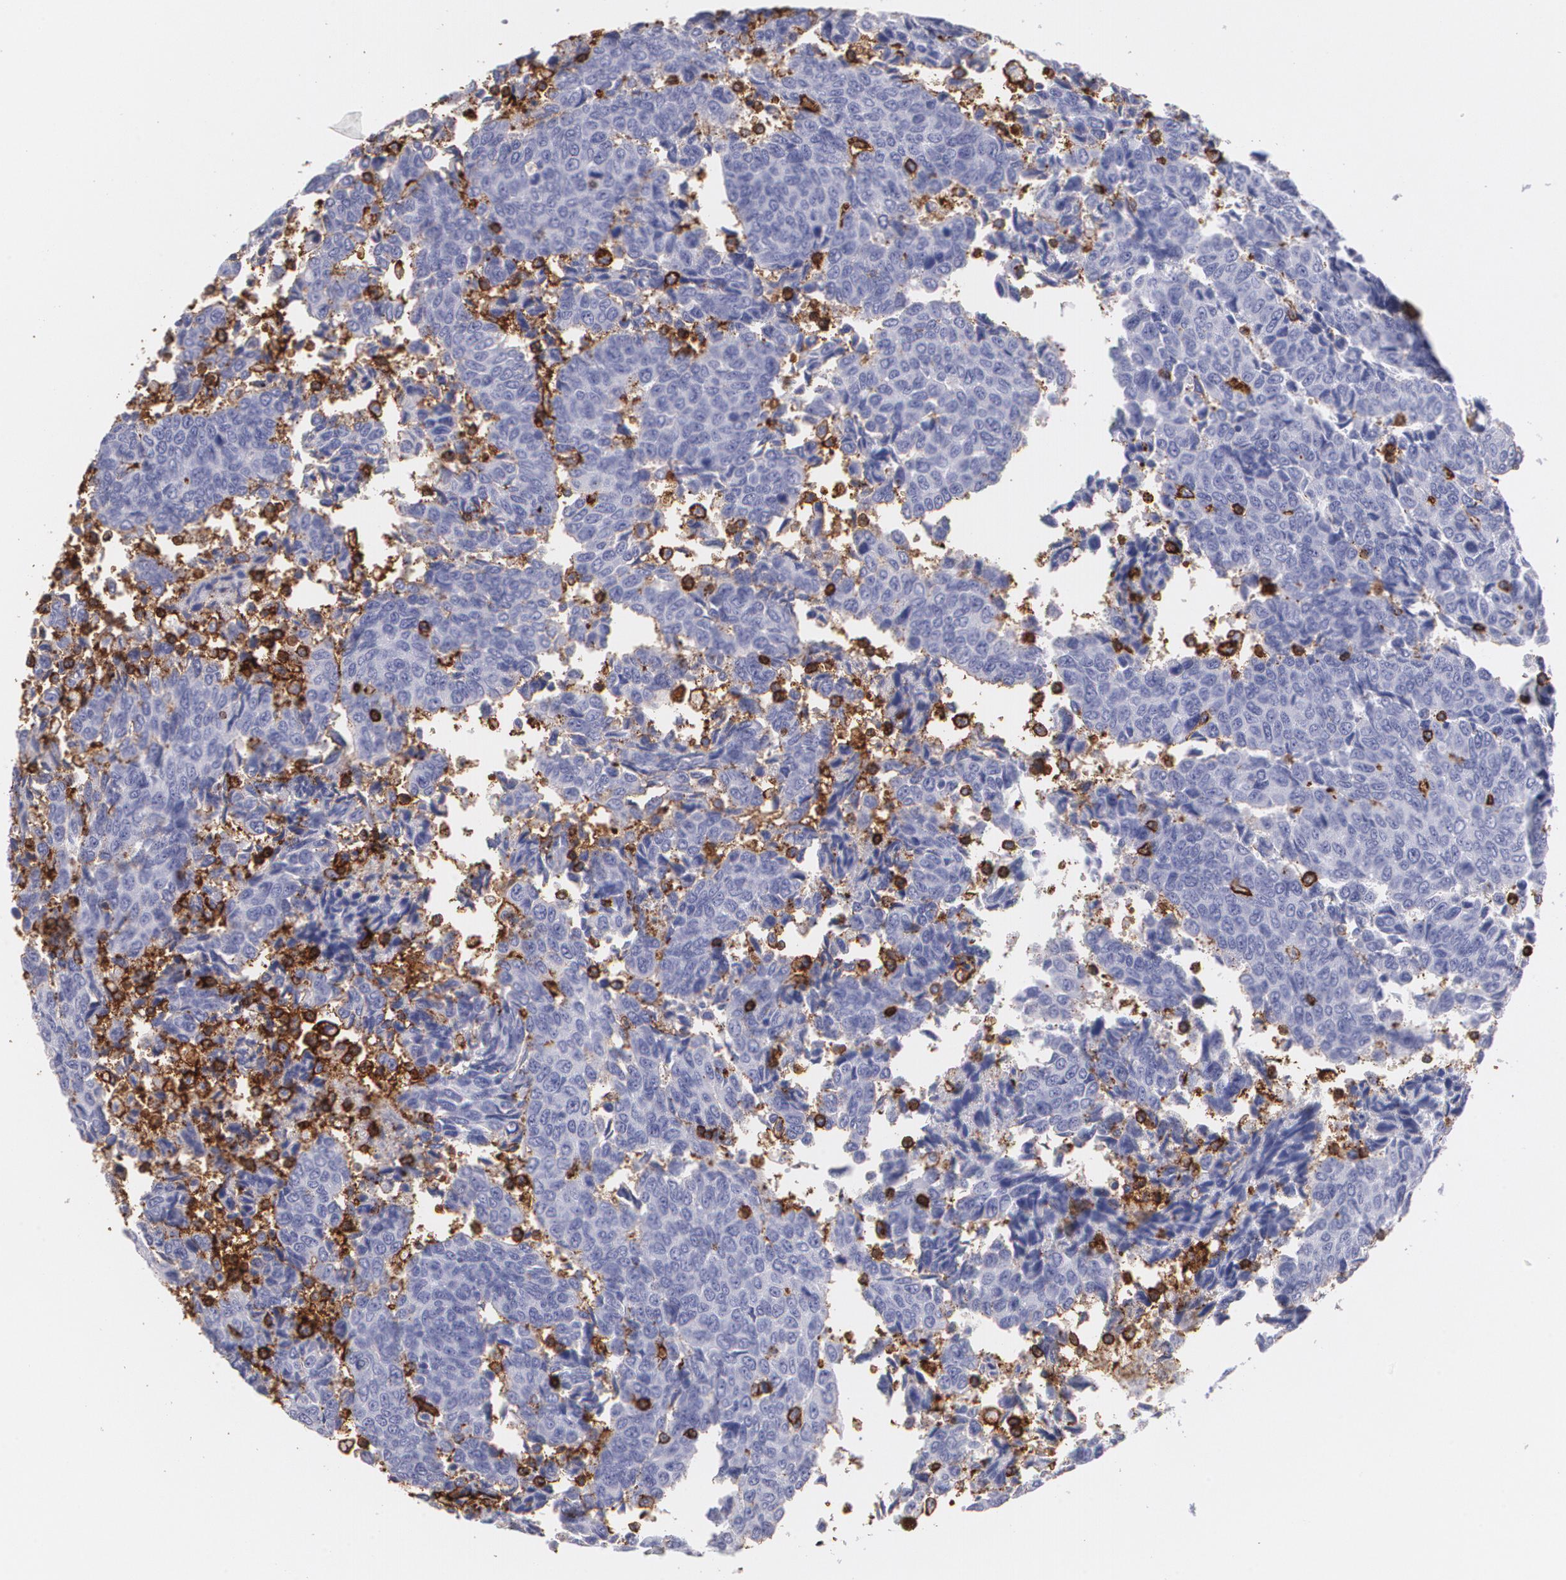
{"staining": {"intensity": "negative", "quantity": "none", "location": "none"}, "tissue": "urothelial cancer", "cell_type": "Tumor cells", "image_type": "cancer", "snomed": [{"axis": "morphology", "description": "Urothelial carcinoma, High grade"}, {"axis": "topography", "description": "Urinary bladder"}], "caption": "A histopathology image of urothelial cancer stained for a protein exhibits no brown staining in tumor cells. (DAB IHC, high magnification).", "gene": "PTPRC", "patient": {"sex": "male", "age": 86}}